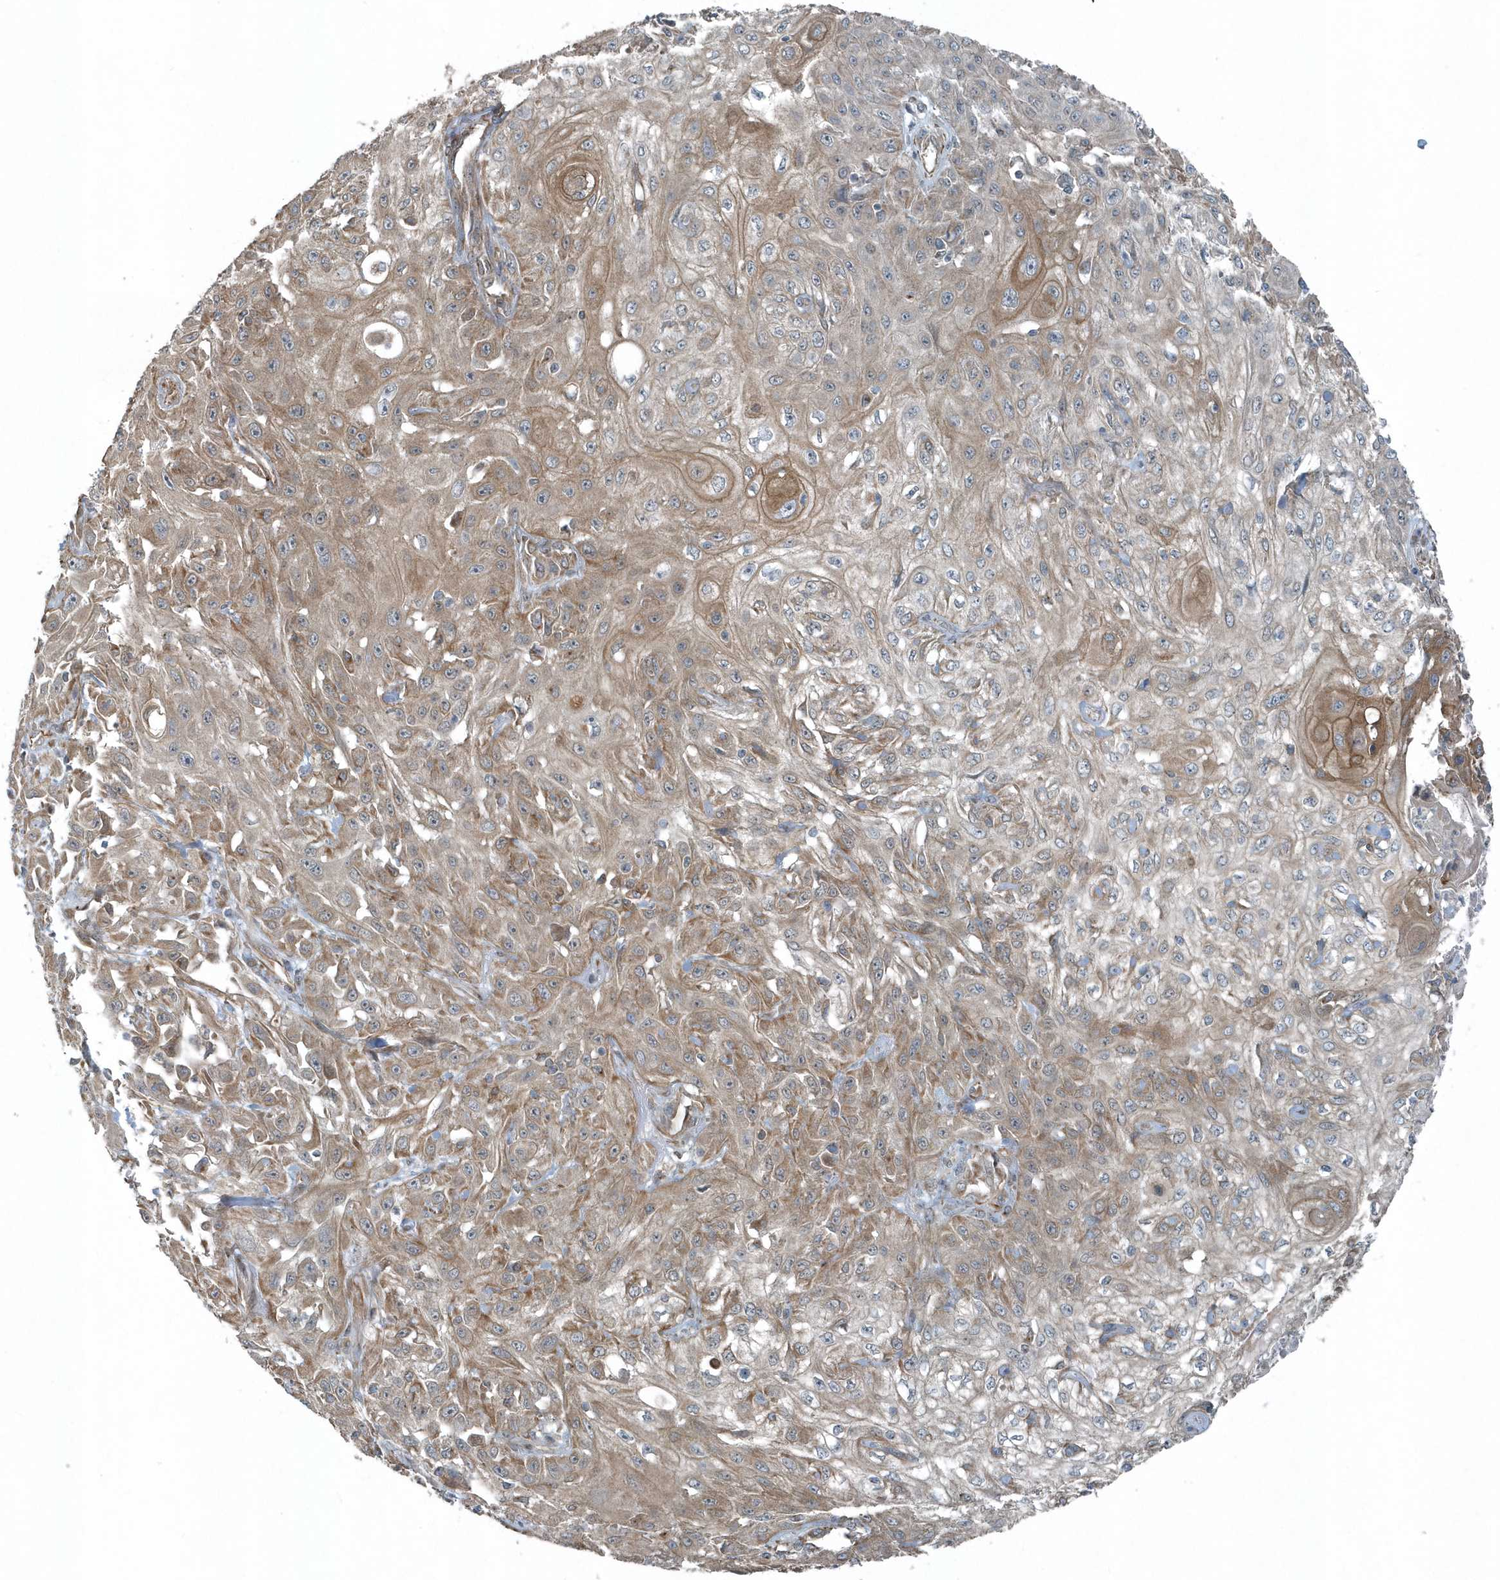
{"staining": {"intensity": "moderate", "quantity": "25%-75%", "location": "cytoplasmic/membranous"}, "tissue": "skin cancer", "cell_type": "Tumor cells", "image_type": "cancer", "snomed": [{"axis": "morphology", "description": "Squamous cell carcinoma, NOS"}, {"axis": "morphology", "description": "Squamous cell carcinoma, metastatic, NOS"}, {"axis": "topography", "description": "Skin"}, {"axis": "topography", "description": "Lymph node"}], "caption": "Moderate cytoplasmic/membranous protein positivity is seen in approximately 25%-75% of tumor cells in skin metastatic squamous cell carcinoma.", "gene": "GCC2", "patient": {"sex": "male", "age": 75}}